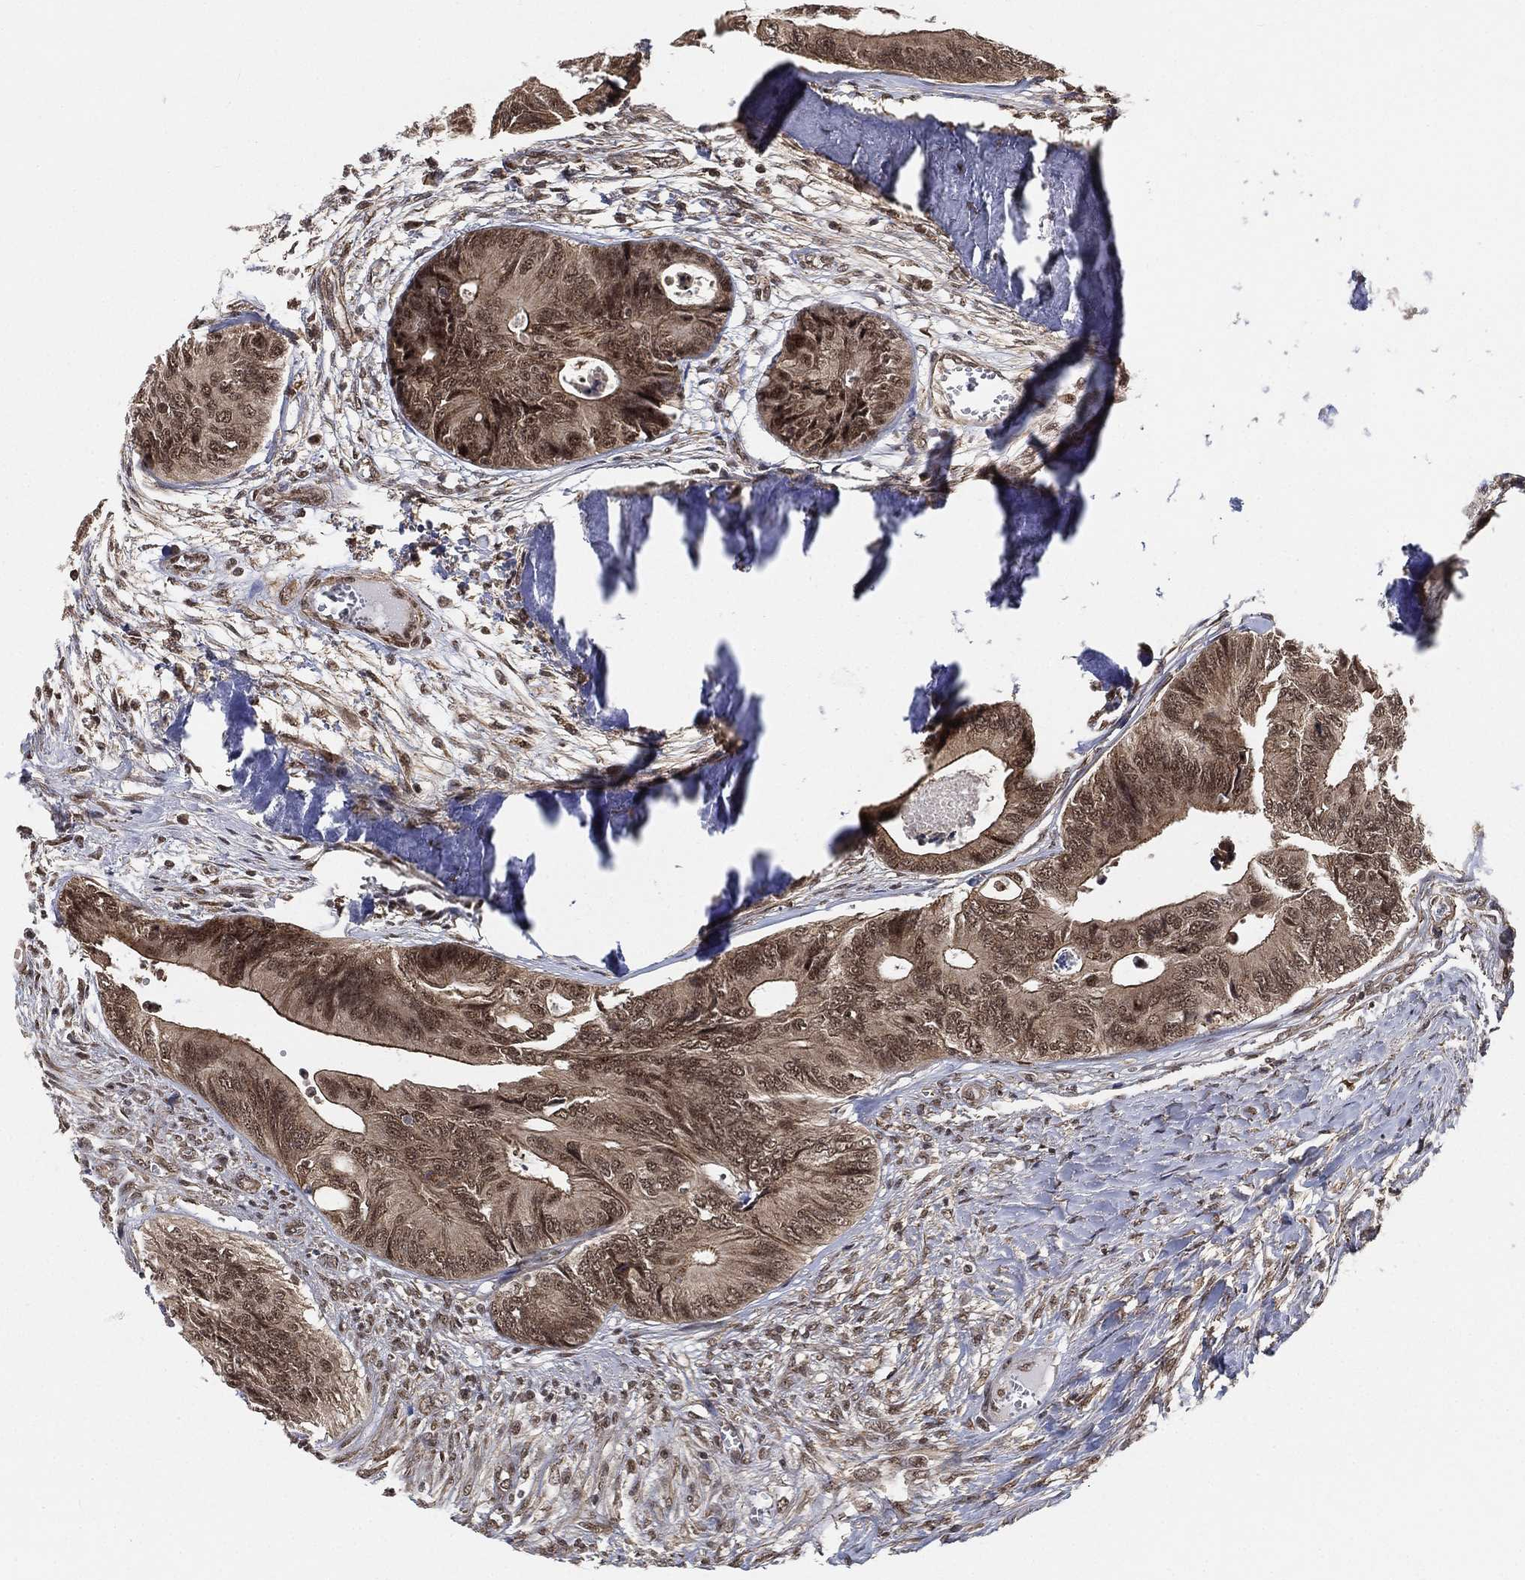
{"staining": {"intensity": "moderate", "quantity": ">75%", "location": "cytoplasmic/membranous,nuclear"}, "tissue": "colorectal cancer", "cell_type": "Tumor cells", "image_type": "cancer", "snomed": [{"axis": "morphology", "description": "Normal tissue, NOS"}, {"axis": "morphology", "description": "Adenocarcinoma, NOS"}, {"axis": "topography", "description": "Colon"}], "caption": "Colorectal adenocarcinoma stained for a protein (brown) reveals moderate cytoplasmic/membranous and nuclear positive staining in approximately >75% of tumor cells.", "gene": "RSRC2", "patient": {"sex": "male", "age": 65}}